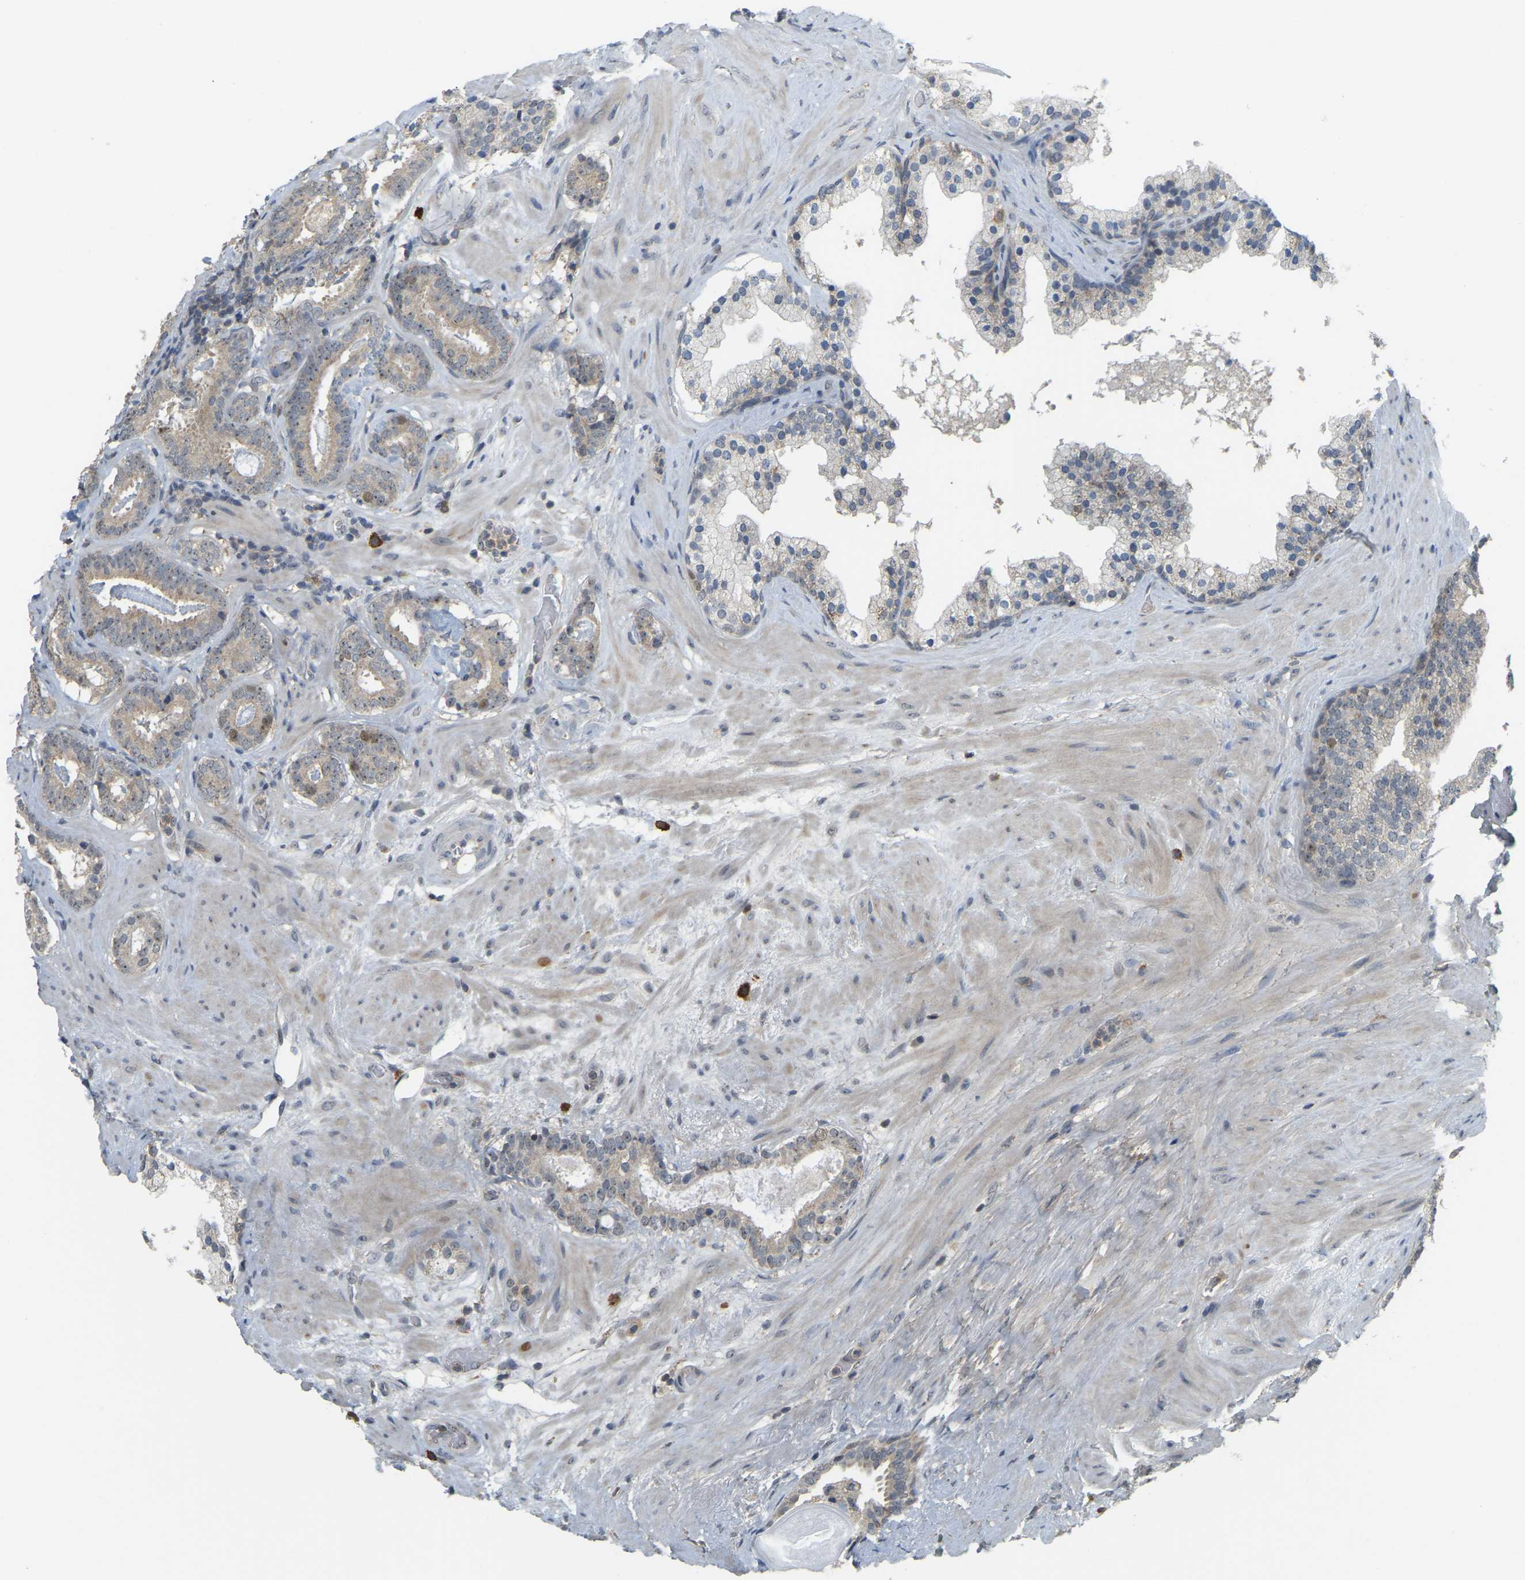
{"staining": {"intensity": "weak", "quantity": "<25%", "location": "cytoplasmic/membranous"}, "tissue": "prostate cancer", "cell_type": "Tumor cells", "image_type": "cancer", "snomed": [{"axis": "morphology", "description": "Adenocarcinoma, Low grade"}, {"axis": "topography", "description": "Prostate"}], "caption": "IHC of prostate cancer reveals no staining in tumor cells.", "gene": "BRF2", "patient": {"sex": "male", "age": 69}}